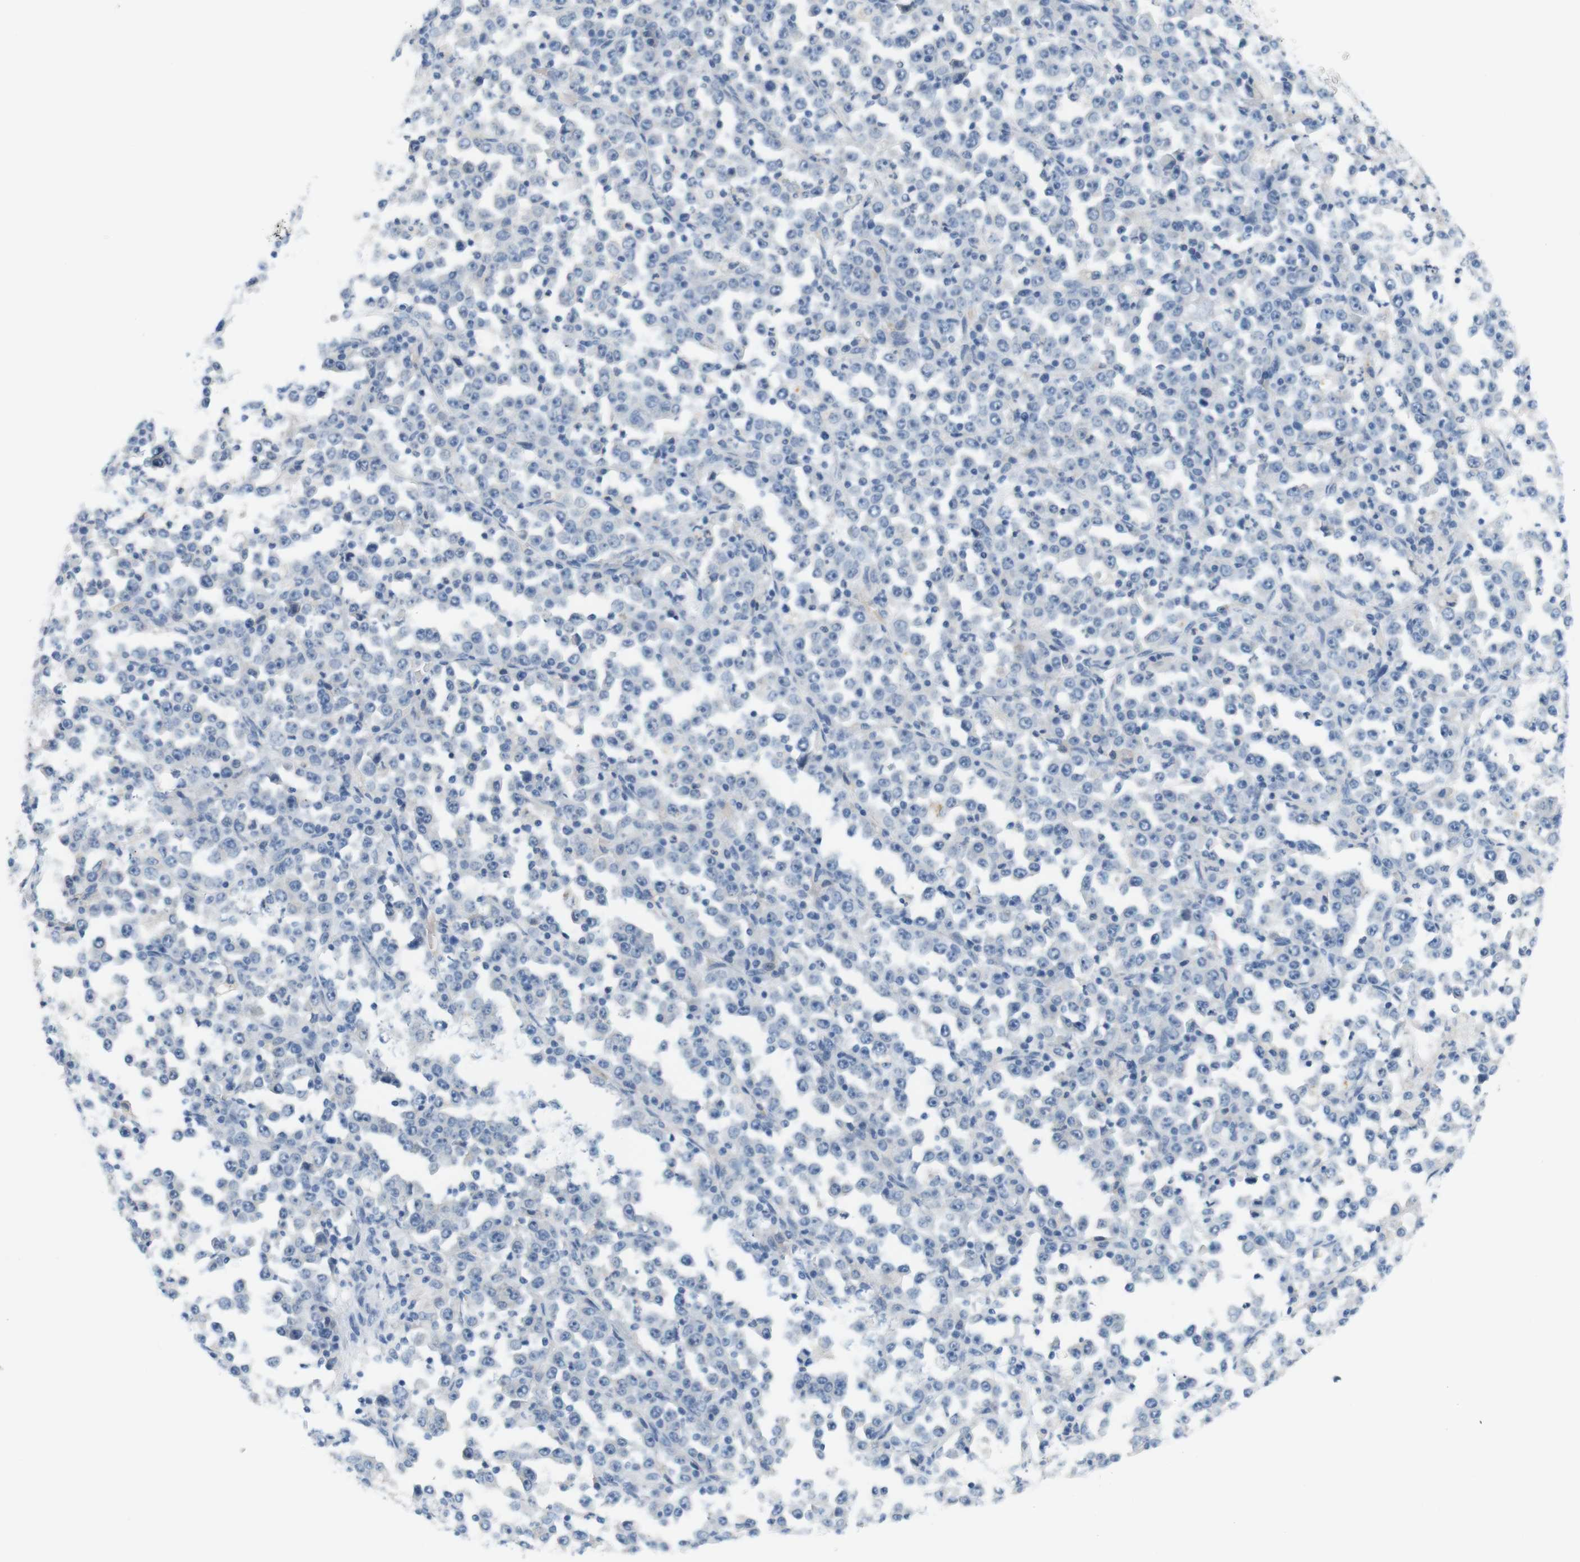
{"staining": {"intensity": "negative", "quantity": "none", "location": "none"}, "tissue": "stomach cancer", "cell_type": "Tumor cells", "image_type": "cancer", "snomed": [{"axis": "morphology", "description": "Normal tissue, NOS"}, {"axis": "morphology", "description": "Adenocarcinoma, NOS"}, {"axis": "topography", "description": "Stomach, upper"}, {"axis": "topography", "description": "Stomach"}], "caption": "Stomach cancer (adenocarcinoma) was stained to show a protein in brown. There is no significant positivity in tumor cells.", "gene": "LRRK2", "patient": {"sex": "male", "age": 59}}